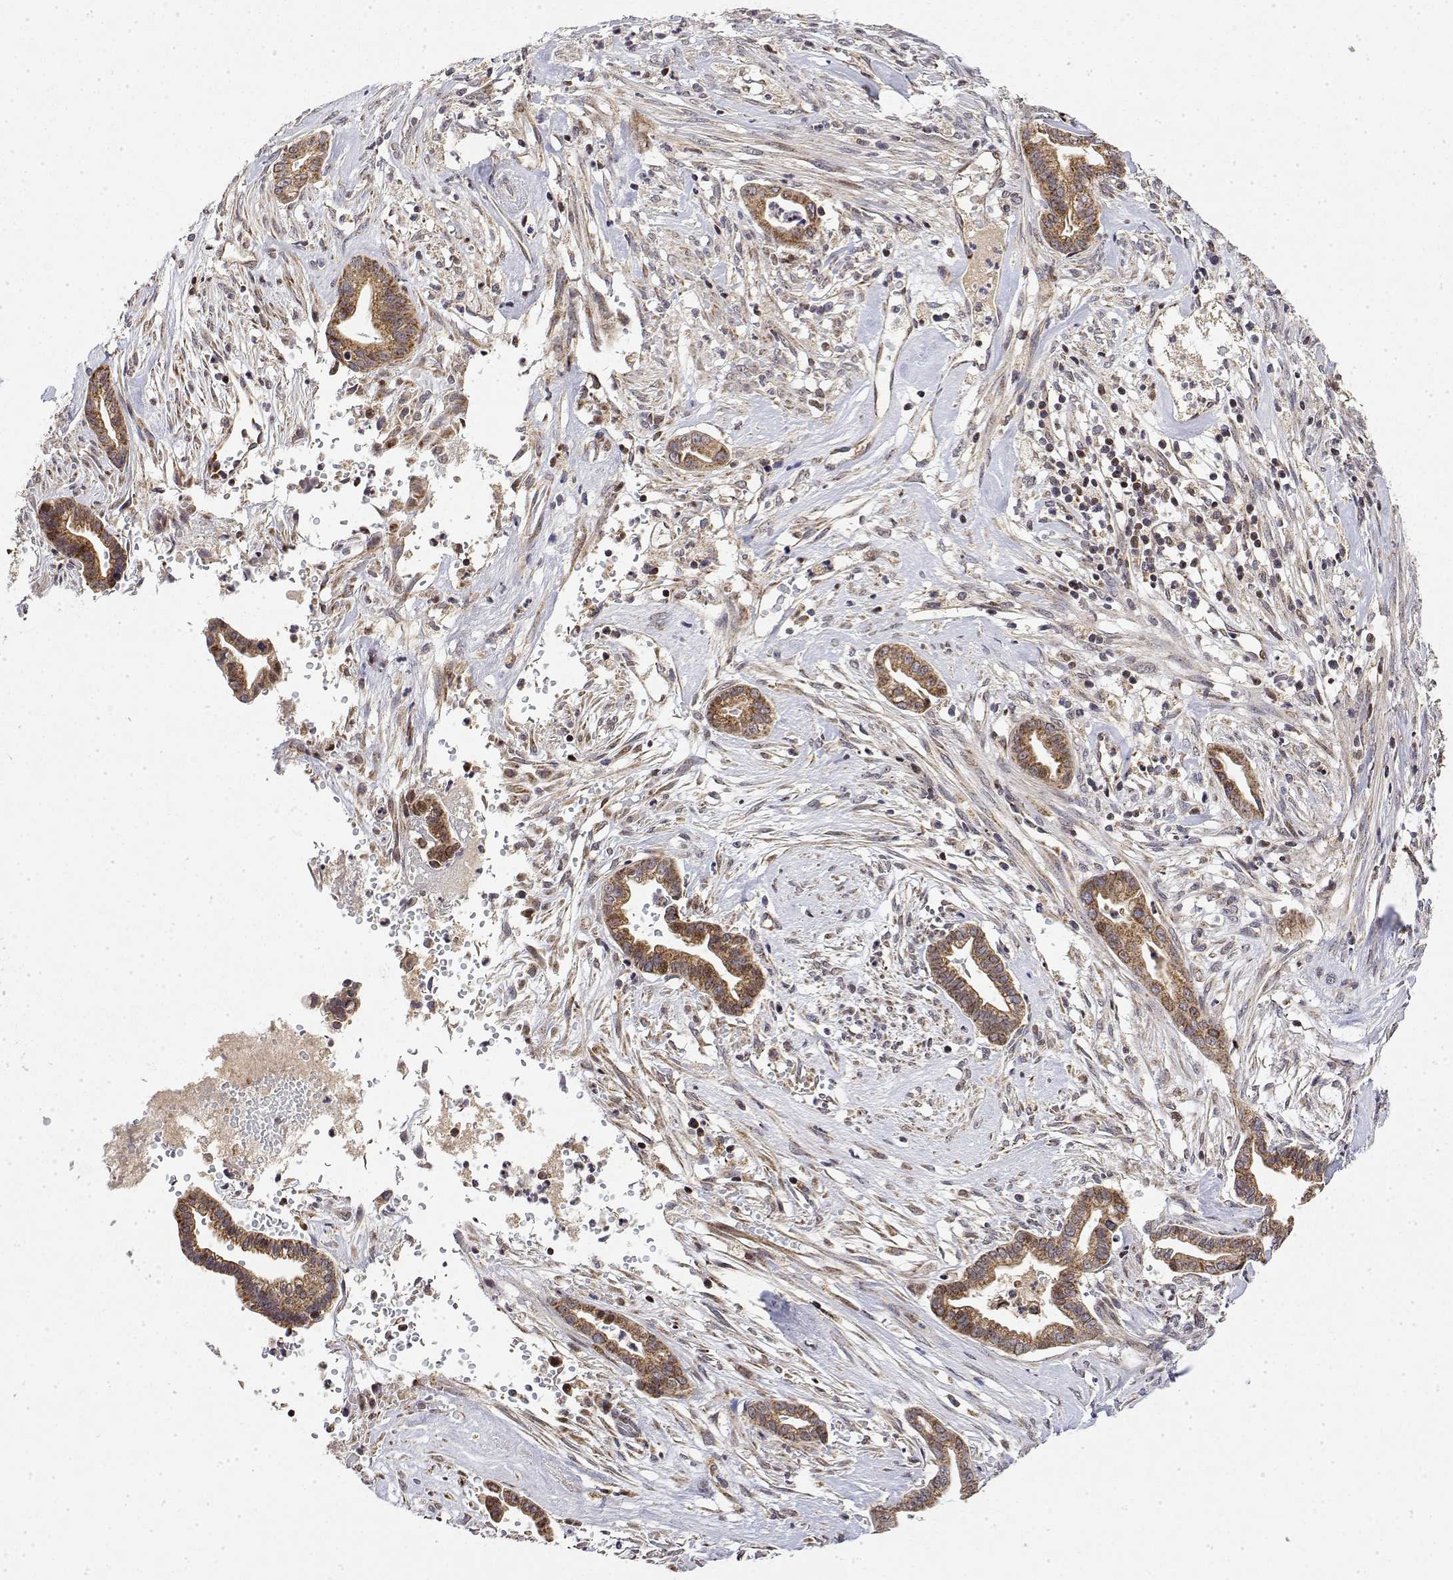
{"staining": {"intensity": "moderate", "quantity": ">75%", "location": "cytoplasmic/membranous"}, "tissue": "cervical cancer", "cell_type": "Tumor cells", "image_type": "cancer", "snomed": [{"axis": "morphology", "description": "Adenocarcinoma, NOS"}, {"axis": "topography", "description": "Cervix"}], "caption": "Cervical cancer stained with a protein marker demonstrates moderate staining in tumor cells.", "gene": "GADD45GIP1", "patient": {"sex": "female", "age": 62}}